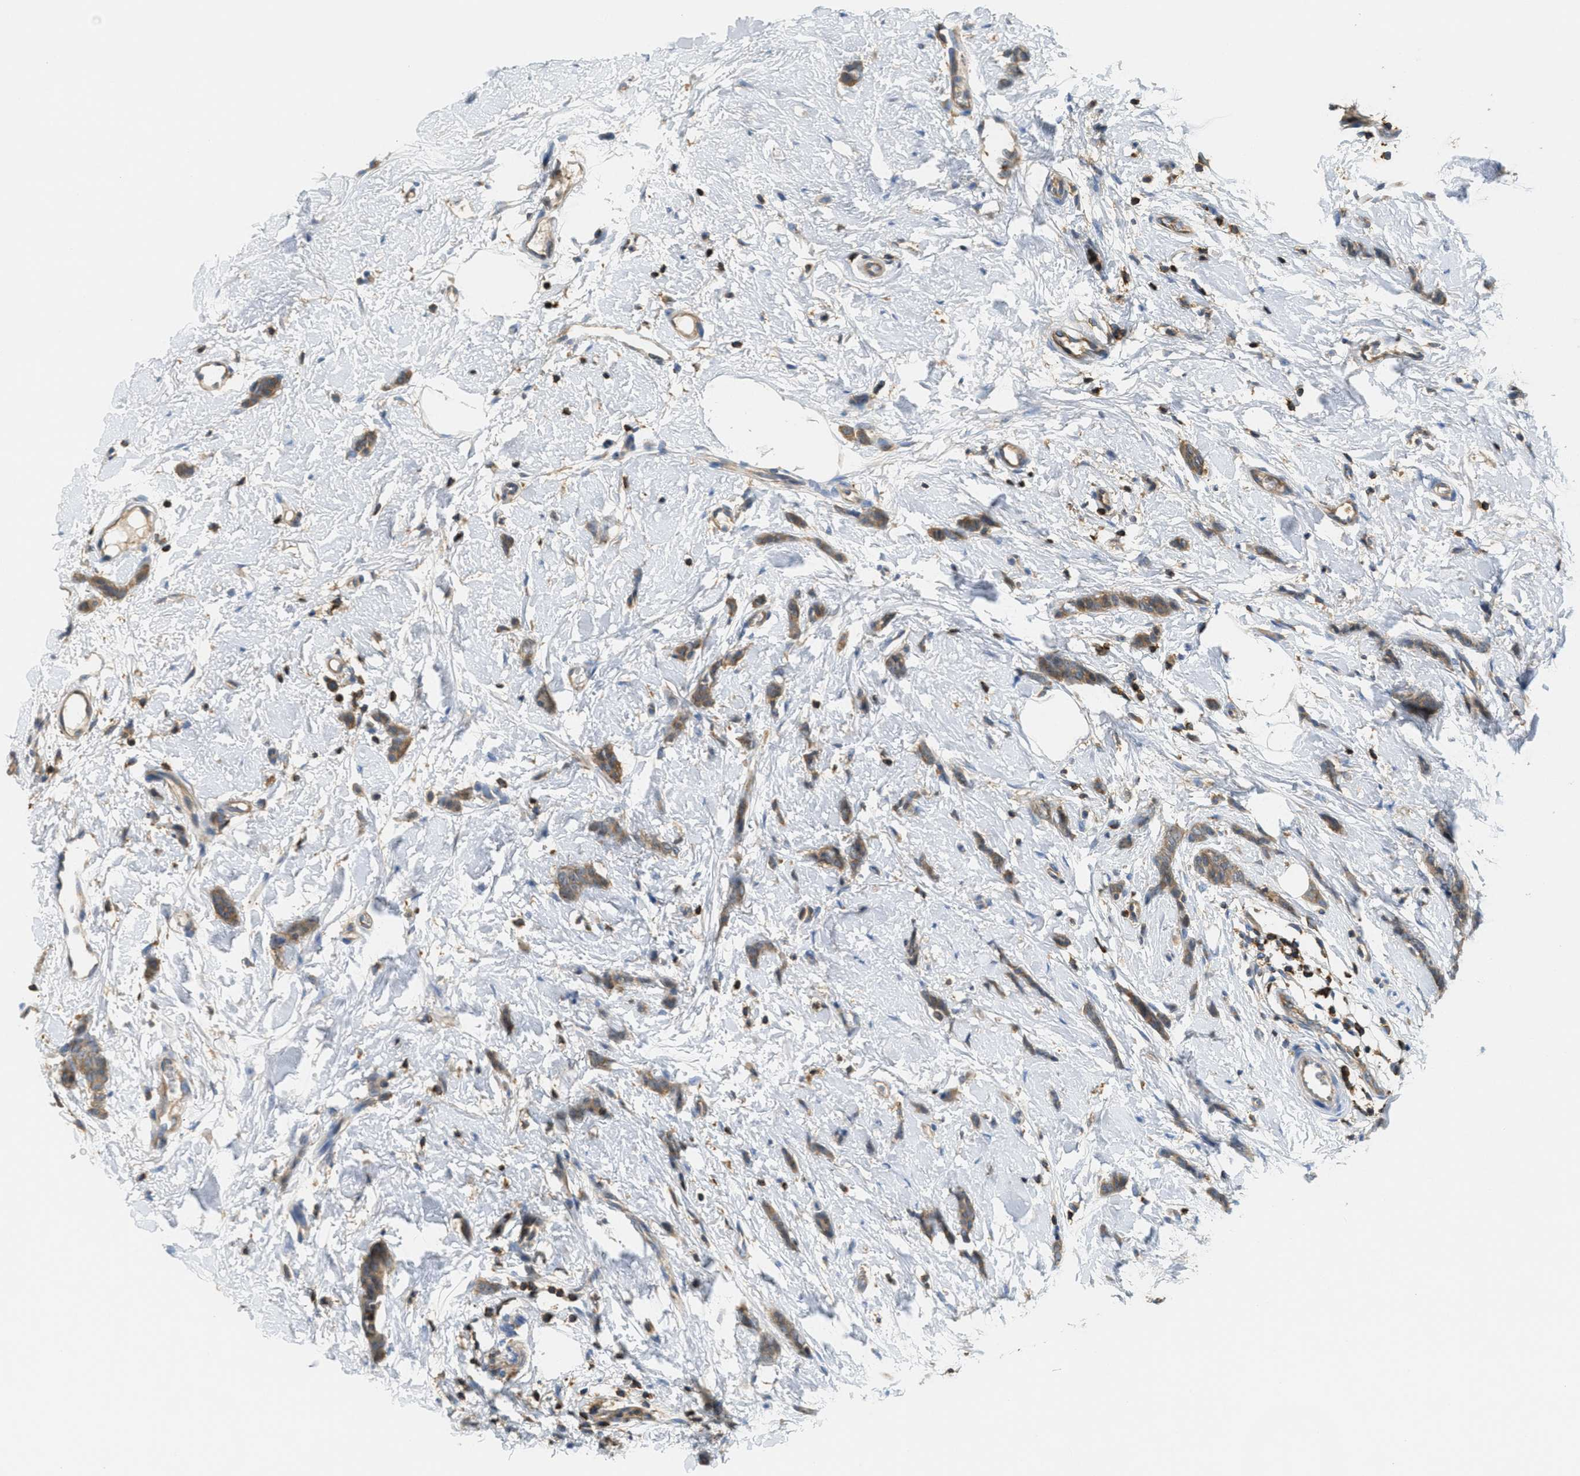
{"staining": {"intensity": "moderate", "quantity": ">75%", "location": "cytoplasmic/membranous"}, "tissue": "breast cancer", "cell_type": "Tumor cells", "image_type": "cancer", "snomed": [{"axis": "morphology", "description": "Lobular carcinoma"}, {"axis": "topography", "description": "Skin"}, {"axis": "topography", "description": "Breast"}], "caption": "High-power microscopy captured an IHC micrograph of lobular carcinoma (breast), revealing moderate cytoplasmic/membranous expression in approximately >75% of tumor cells. (DAB IHC with brightfield microscopy, high magnification).", "gene": "GRIK2", "patient": {"sex": "female", "age": 46}}